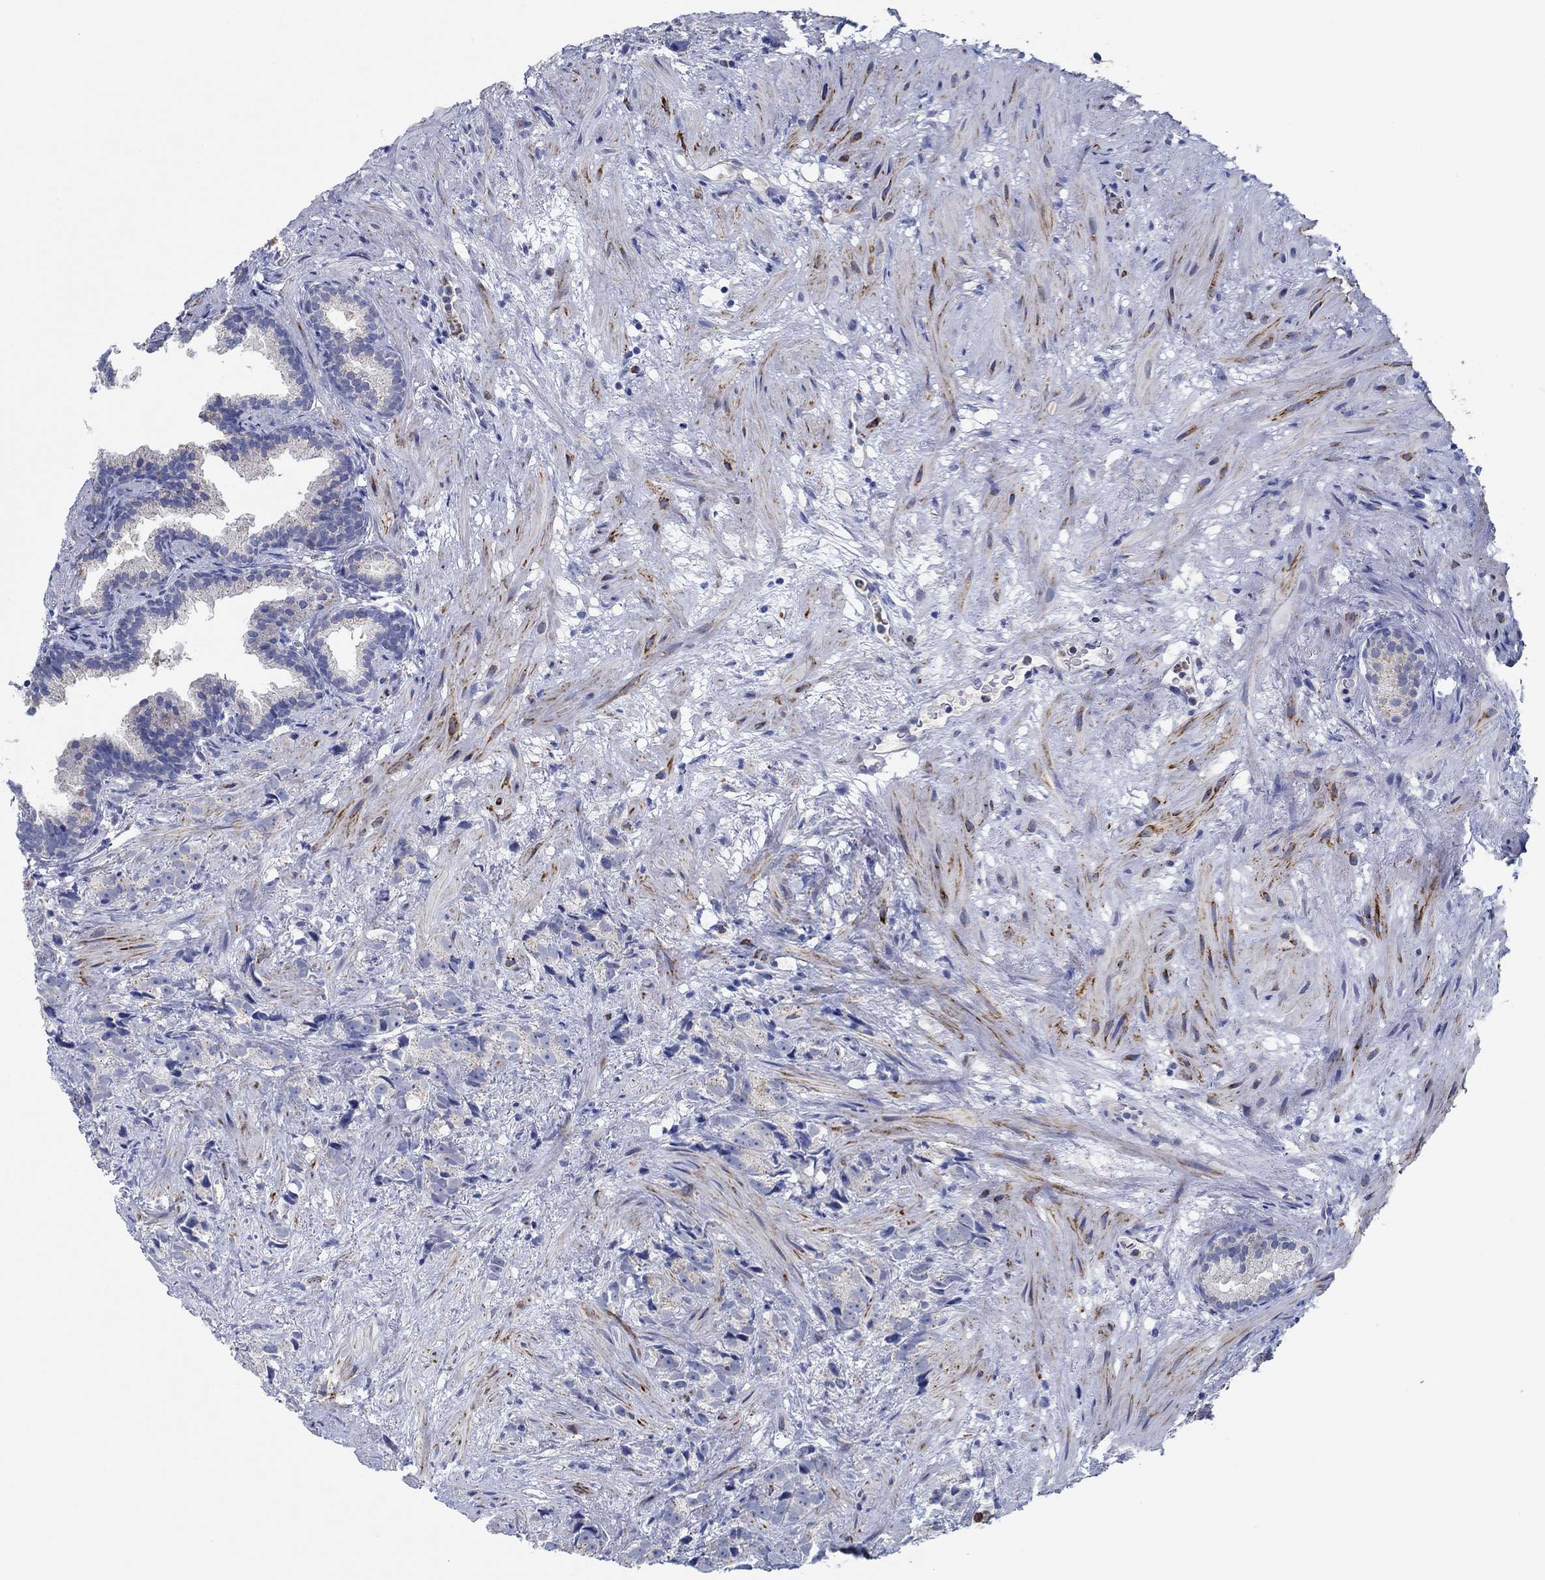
{"staining": {"intensity": "negative", "quantity": "none", "location": "none"}, "tissue": "prostate cancer", "cell_type": "Tumor cells", "image_type": "cancer", "snomed": [{"axis": "morphology", "description": "Adenocarcinoma, High grade"}, {"axis": "topography", "description": "Prostate"}], "caption": "The photomicrograph shows no staining of tumor cells in adenocarcinoma (high-grade) (prostate). Brightfield microscopy of immunohistochemistry stained with DAB (brown) and hematoxylin (blue), captured at high magnification.", "gene": "CPM", "patient": {"sex": "male", "age": 90}}